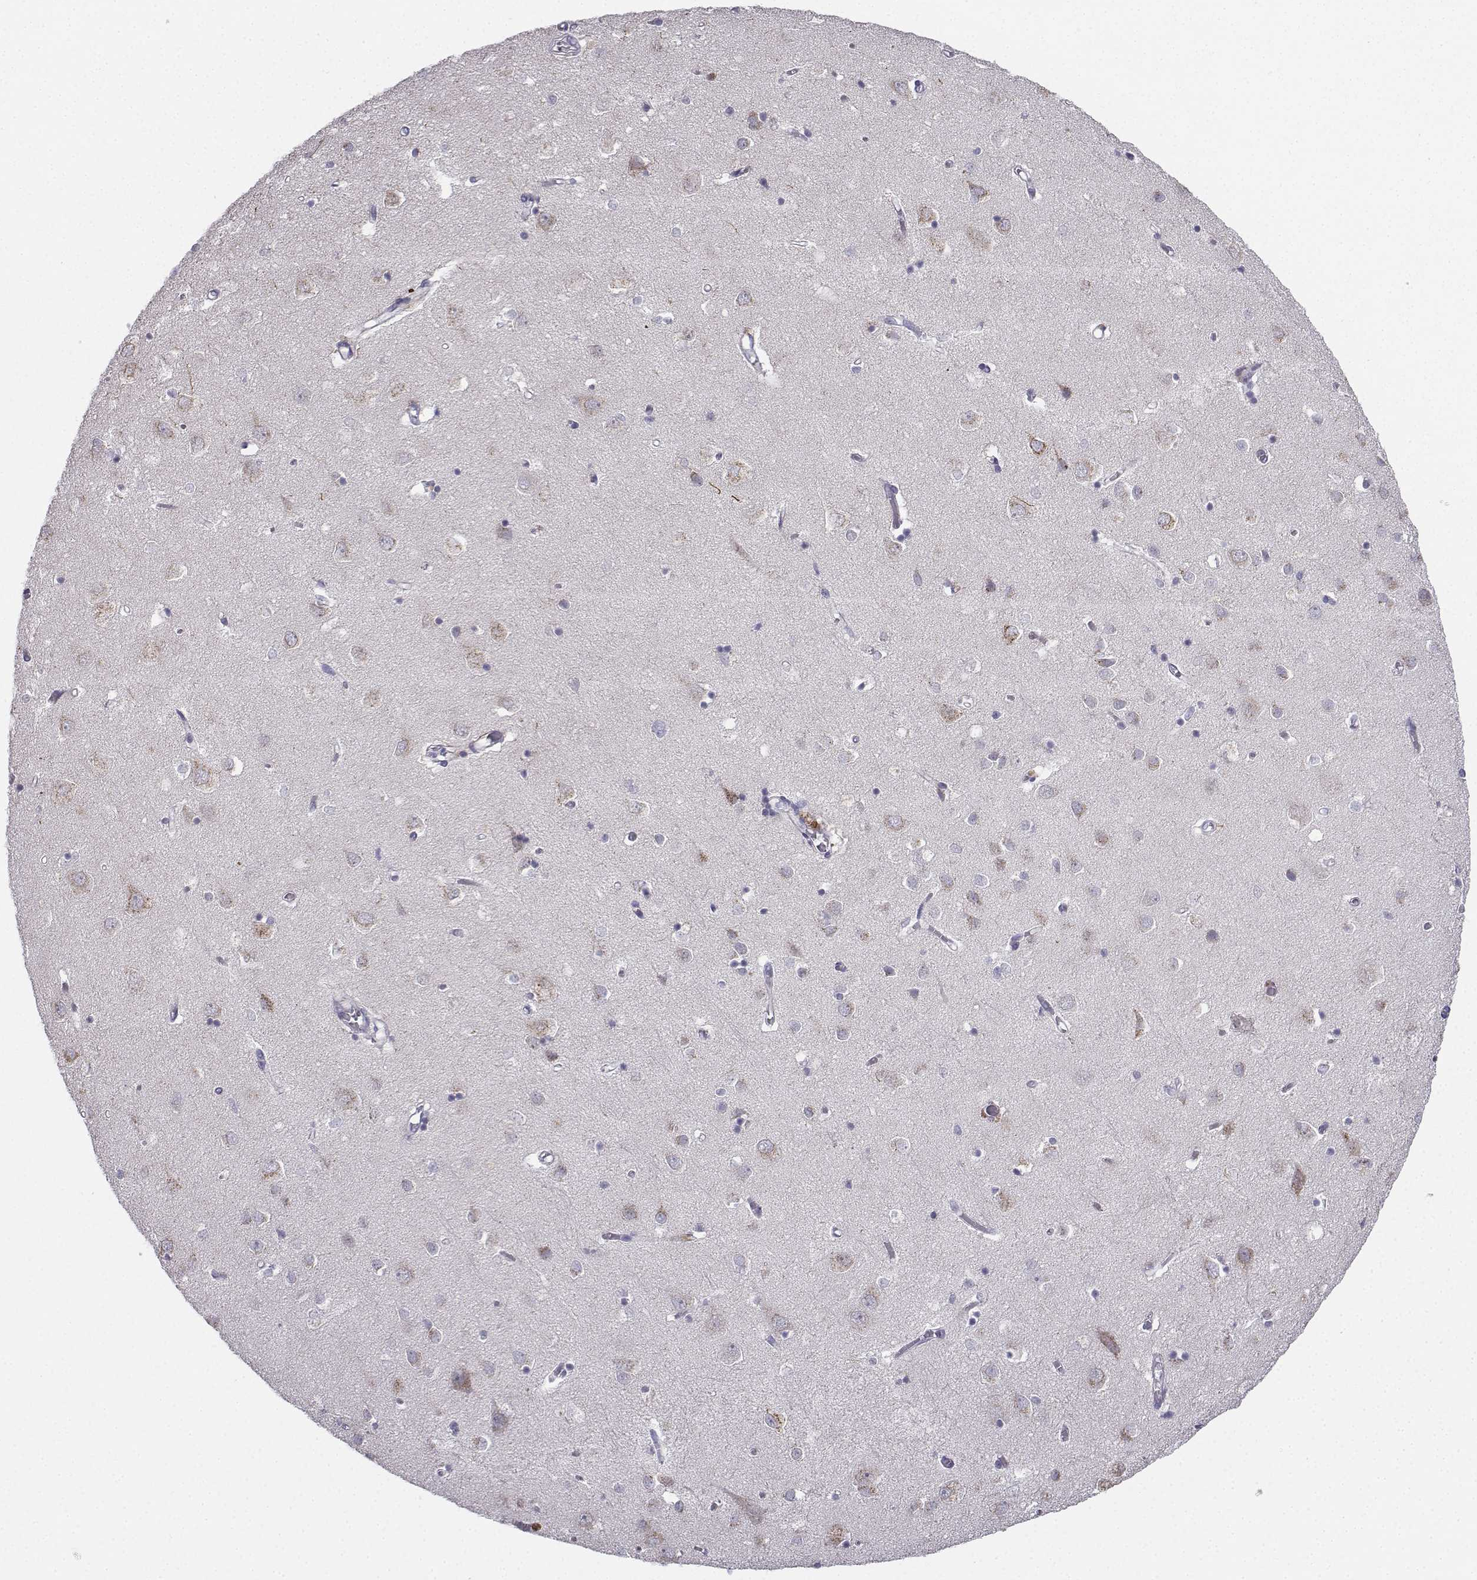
{"staining": {"intensity": "negative", "quantity": "none", "location": "none"}, "tissue": "cerebral cortex", "cell_type": "Endothelial cells", "image_type": "normal", "snomed": [{"axis": "morphology", "description": "Normal tissue, NOS"}, {"axis": "topography", "description": "Cerebral cortex"}], "caption": "IHC photomicrograph of benign human cerebral cortex stained for a protein (brown), which exhibits no positivity in endothelial cells. (Brightfield microscopy of DAB (3,3'-diaminobenzidine) immunohistochemistry at high magnification).", "gene": "CALY", "patient": {"sex": "male", "age": 70}}